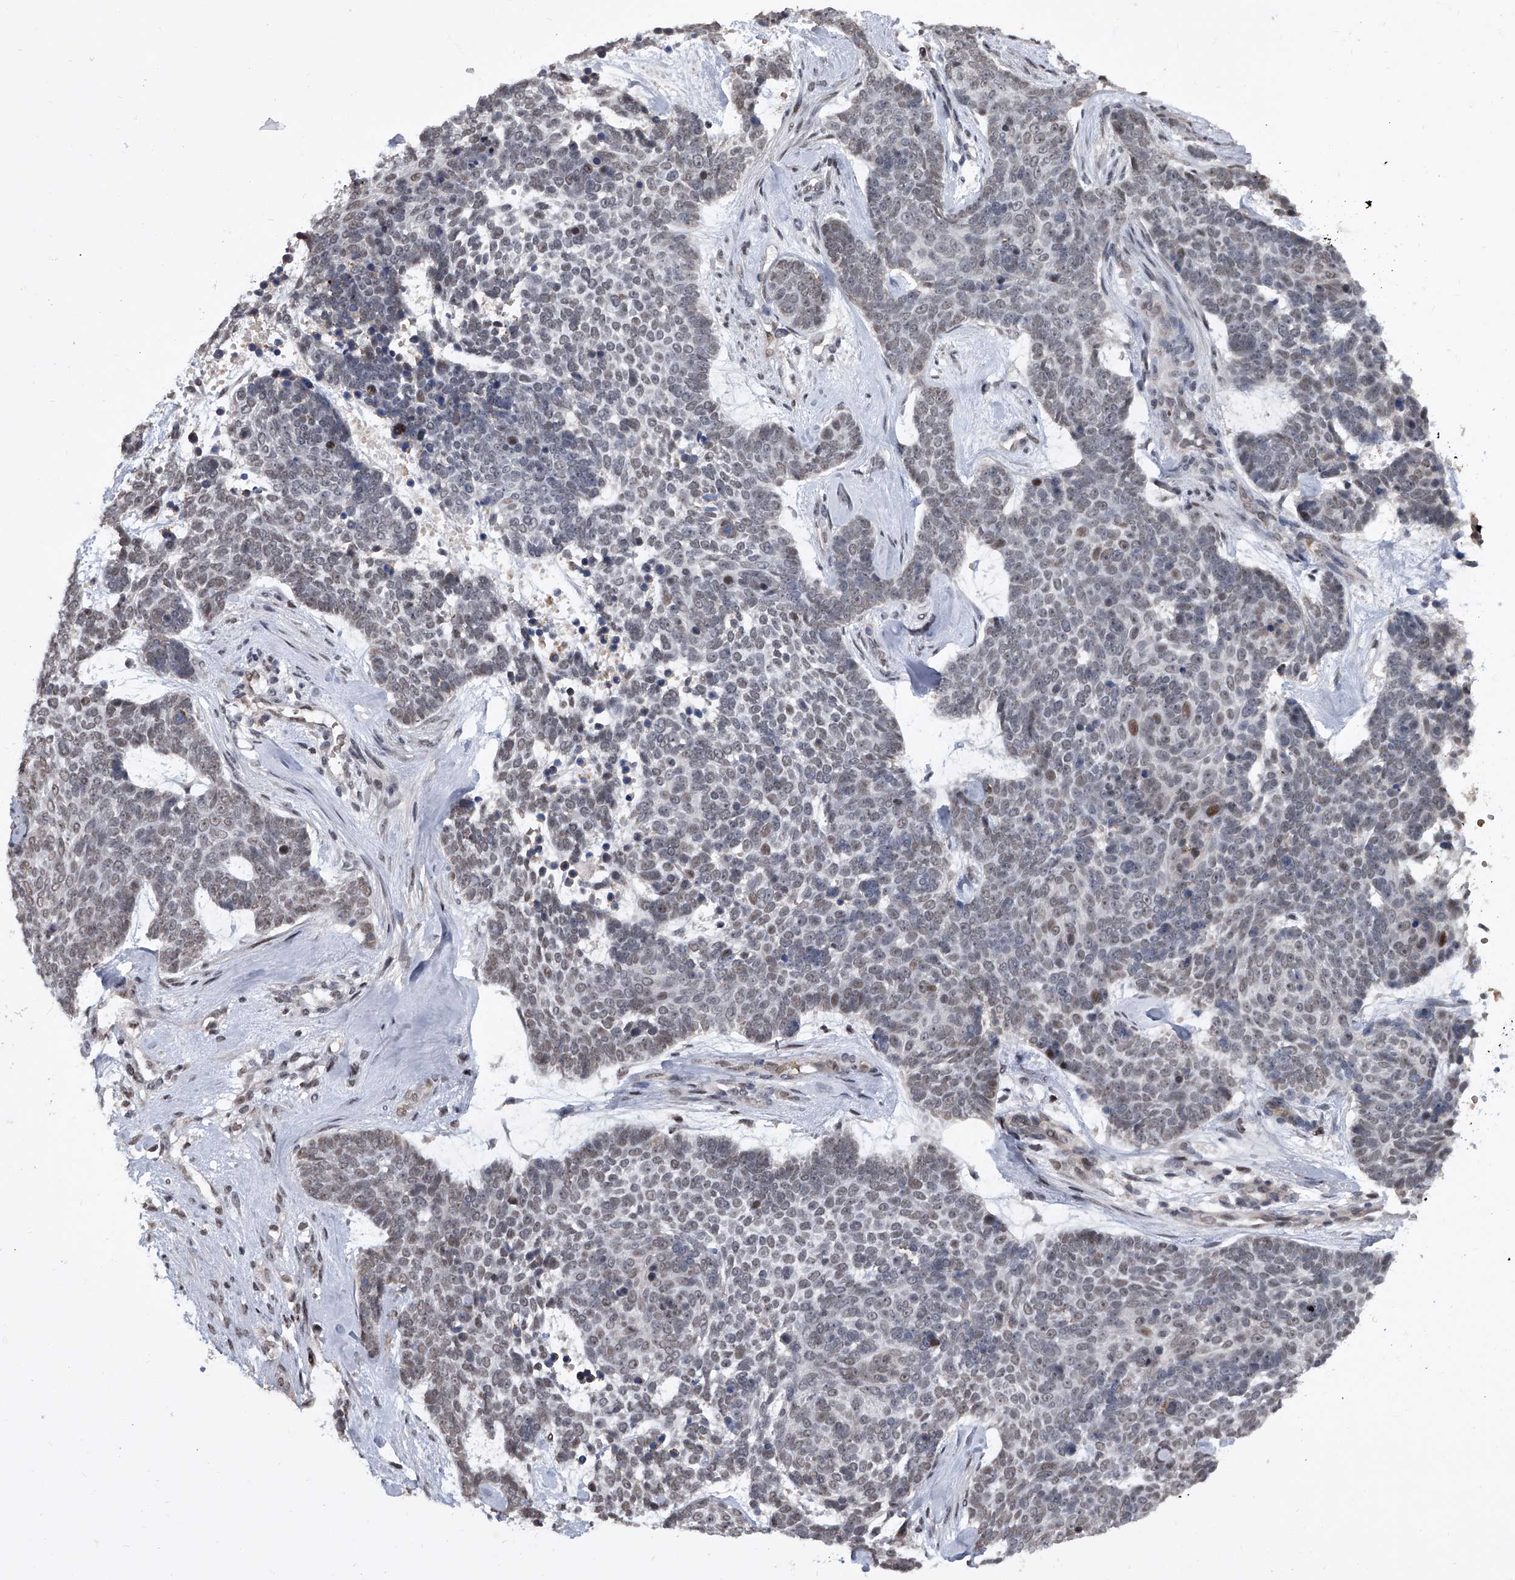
{"staining": {"intensity": "negative", "quantity": "none", "location": "none"}, "tissue": "skin cancer", "cell_type": "Tumor cells", "image_type": "cancer", "snomed": [{"axis": "morphology", "description": "Basal cell carcinoma"}, {"axis": "topography", "description": "Skin"}], "caption": "Protein analysis of skin cancer (basal cell carcinoma) reveals no significant positivity in tumor cells.", "gene": "ZNF426", "patient": {"sex": "female", "age": 81}}